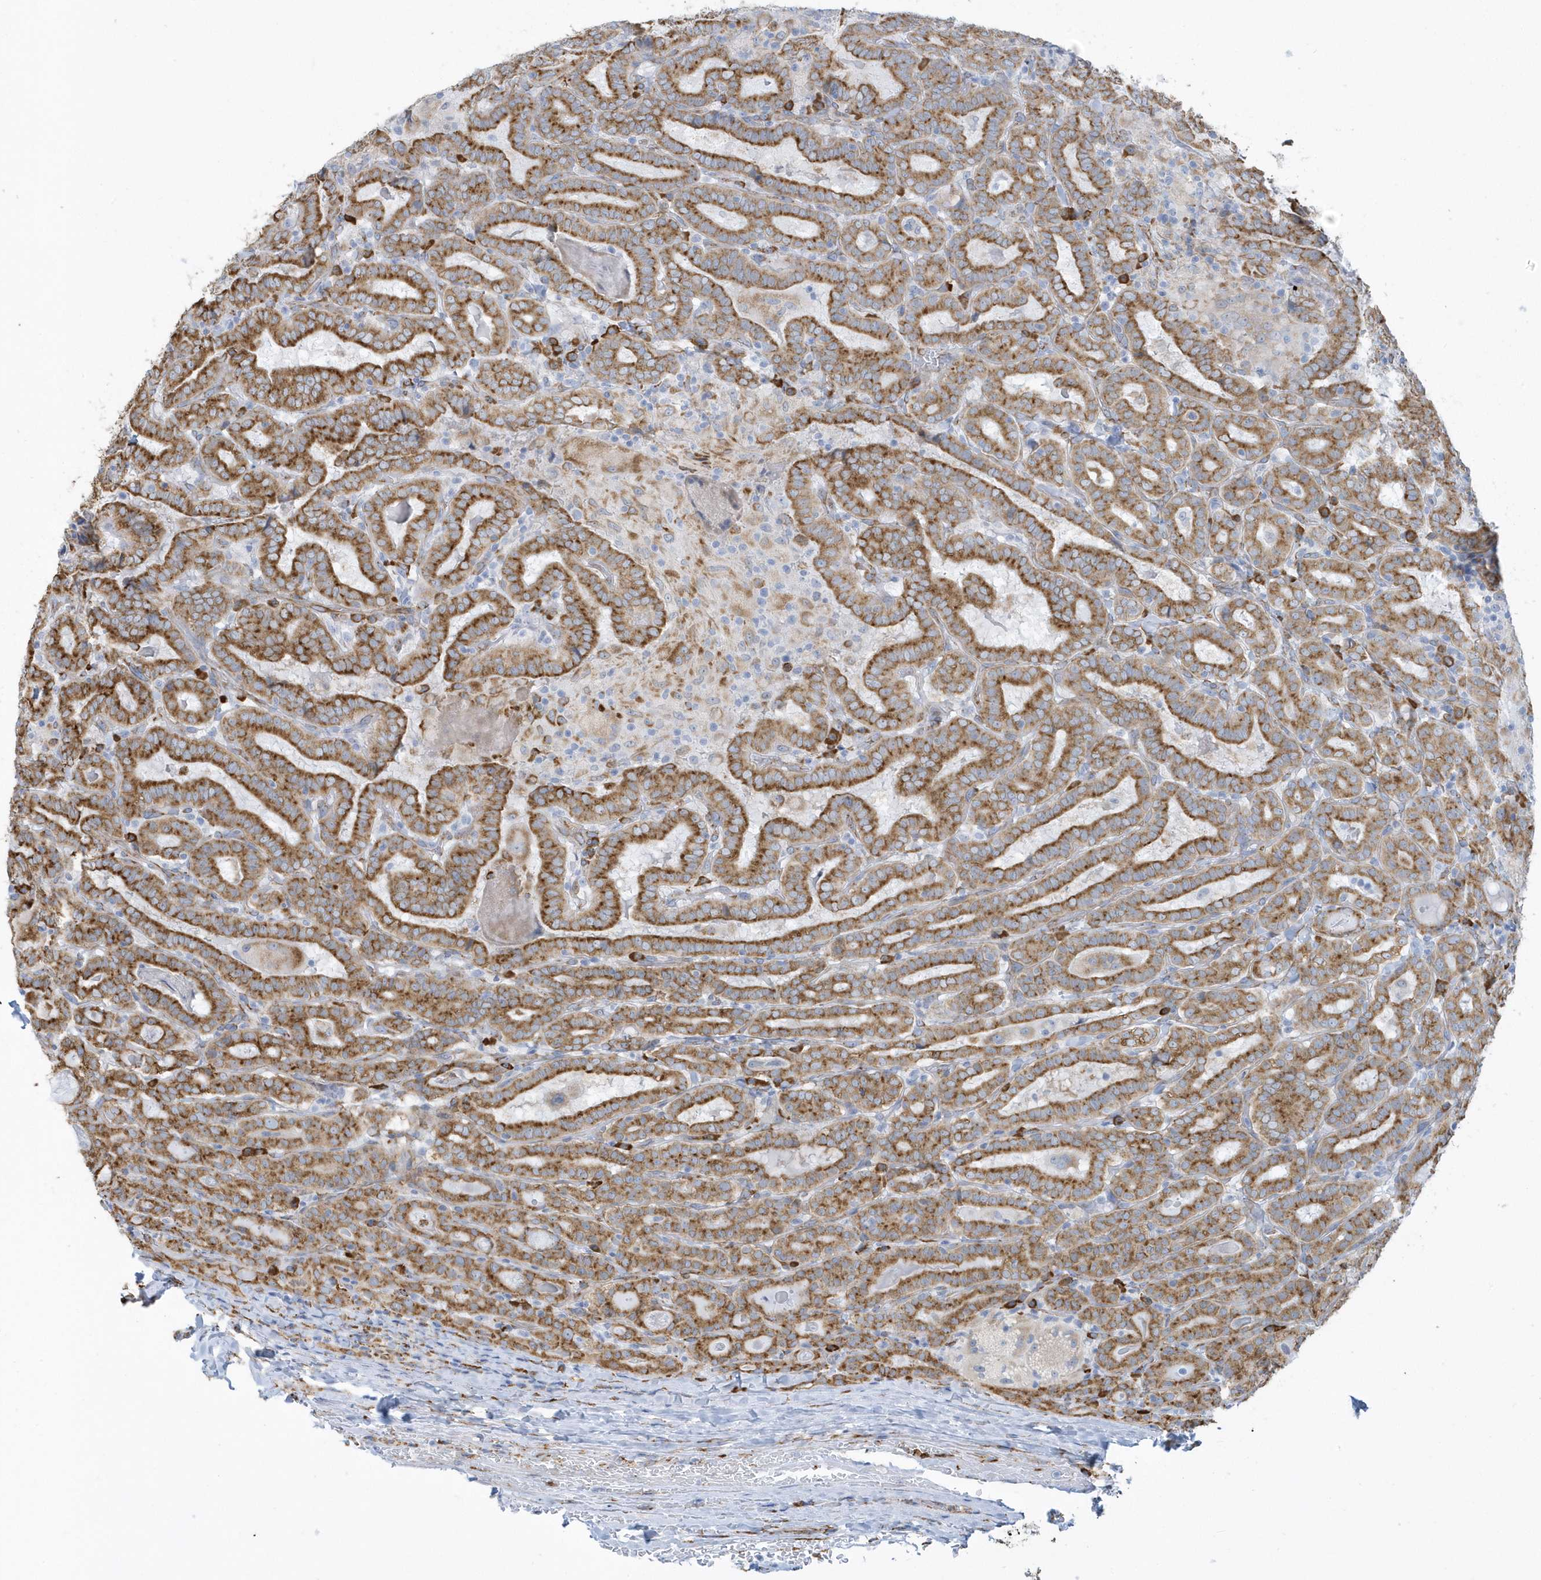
{"staining": {"intensity": "moderate", "quantity": ">75%", "location": "cytoplasmic/membranous"}, "tissue": "thyroid cancer", "cell_type": "Tumor cells", "image_type": "cancer", "snomed": [{"axis": "morphology", "description": "Papillary adenocarcinoma, NOS"}, {"axis": "topography", "description": "Thyroid gland"}], "caption": "A medium amount of moderate cytoplasmic/membranous staining is seen in about >75% of tumor cells in thyroid cancer (papillary adenocarcinoma) tissue. (DAB IHC with brightfield microscopy, high magnification).", "gene": "DCAF1", "patient": {"sex": "female", "age": 72}}